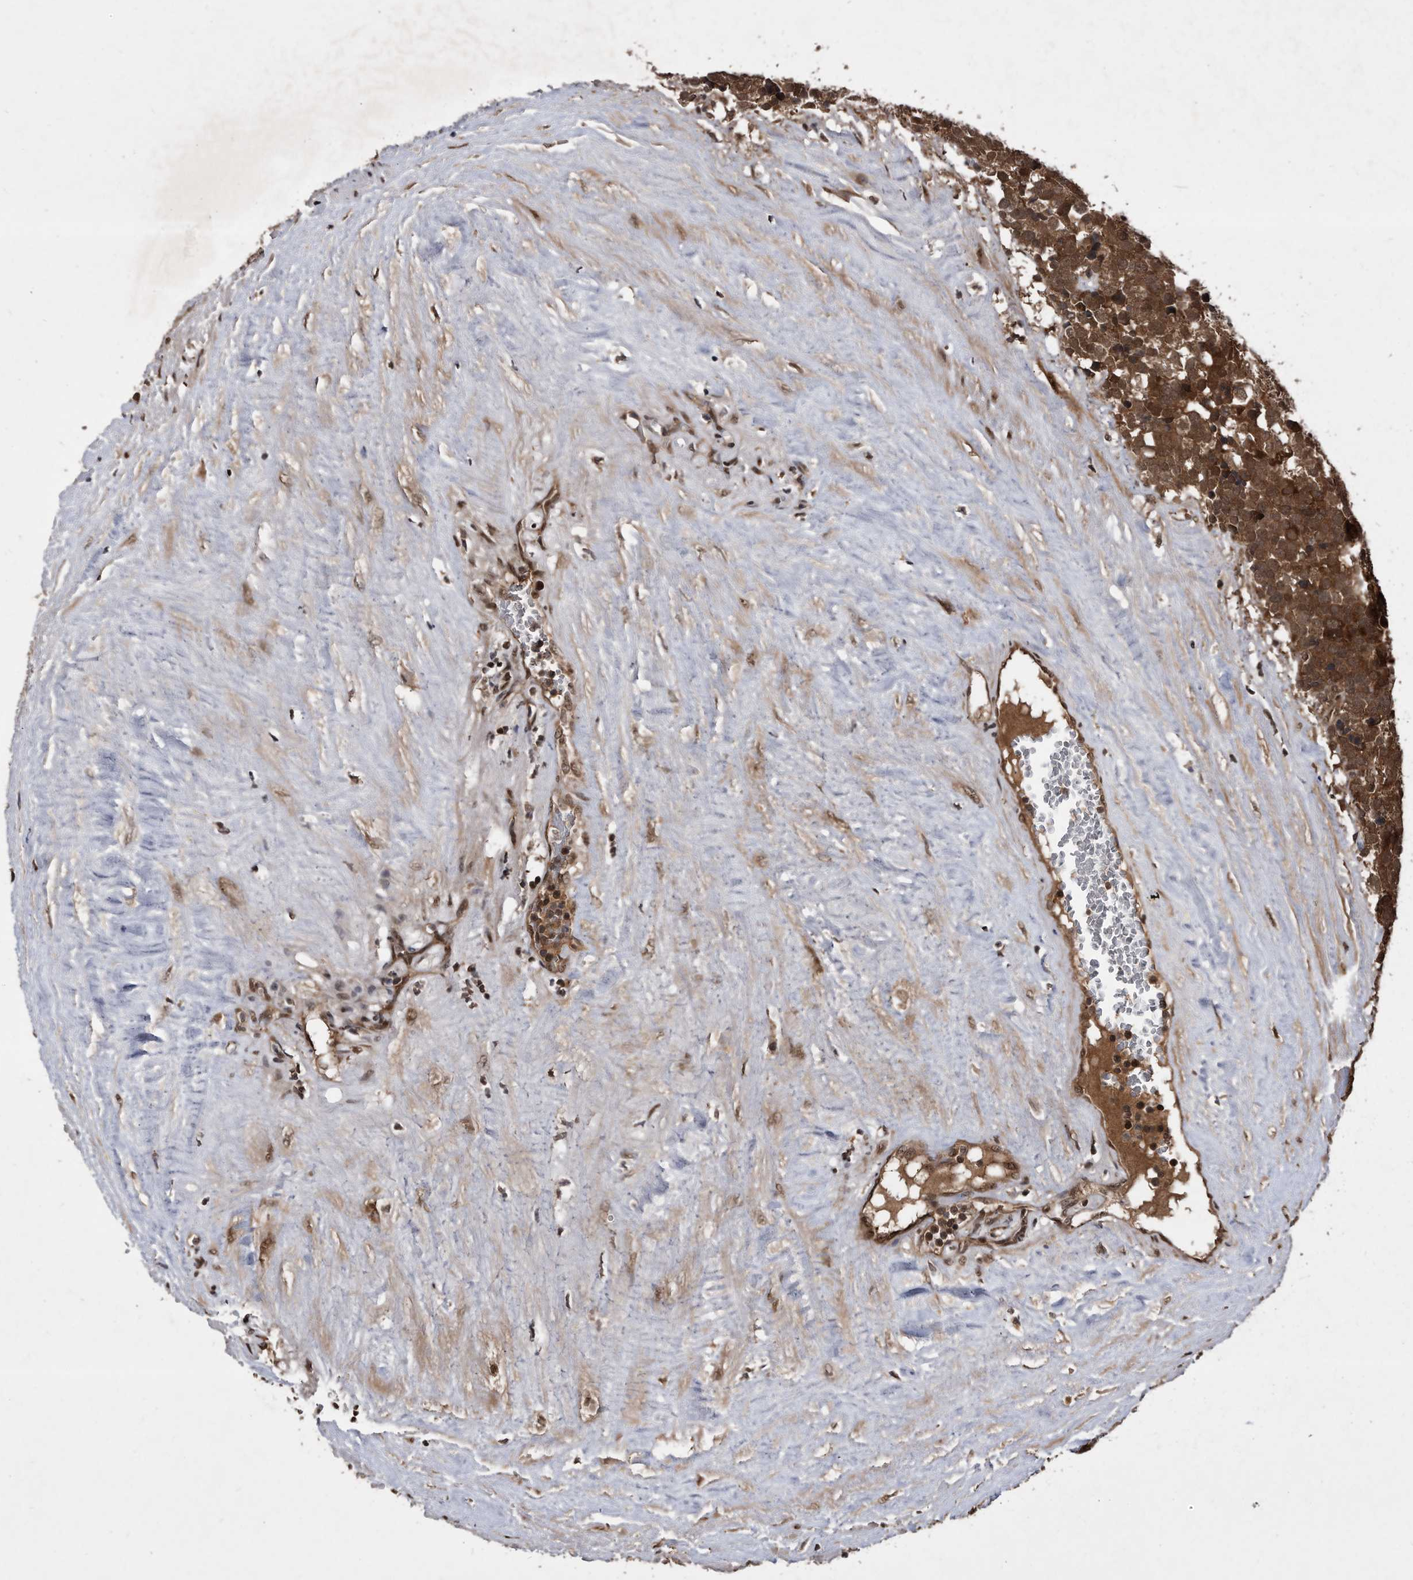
{"staining": {"intensity": "strong", "quantity": ">75%", "location": "cytoplasmic/membranous,nuclear"}, "tissue": "testis cancer", "cell_type": "Tumor cells", "image_type": "cancer", "snomed": [{"axis": "morphology", "description": "Seminoma, NOS"}, {"axis": "topography", "description": "Testis"}], "caption": "Brown immunohistochemical staining in human testis cancer reveals strong cytoplasmic/membranous and nuclear expression in approximately >75% of tumor cells.", "gene": "RAD23B", "patient": {"sex": "male", "age": 71}}